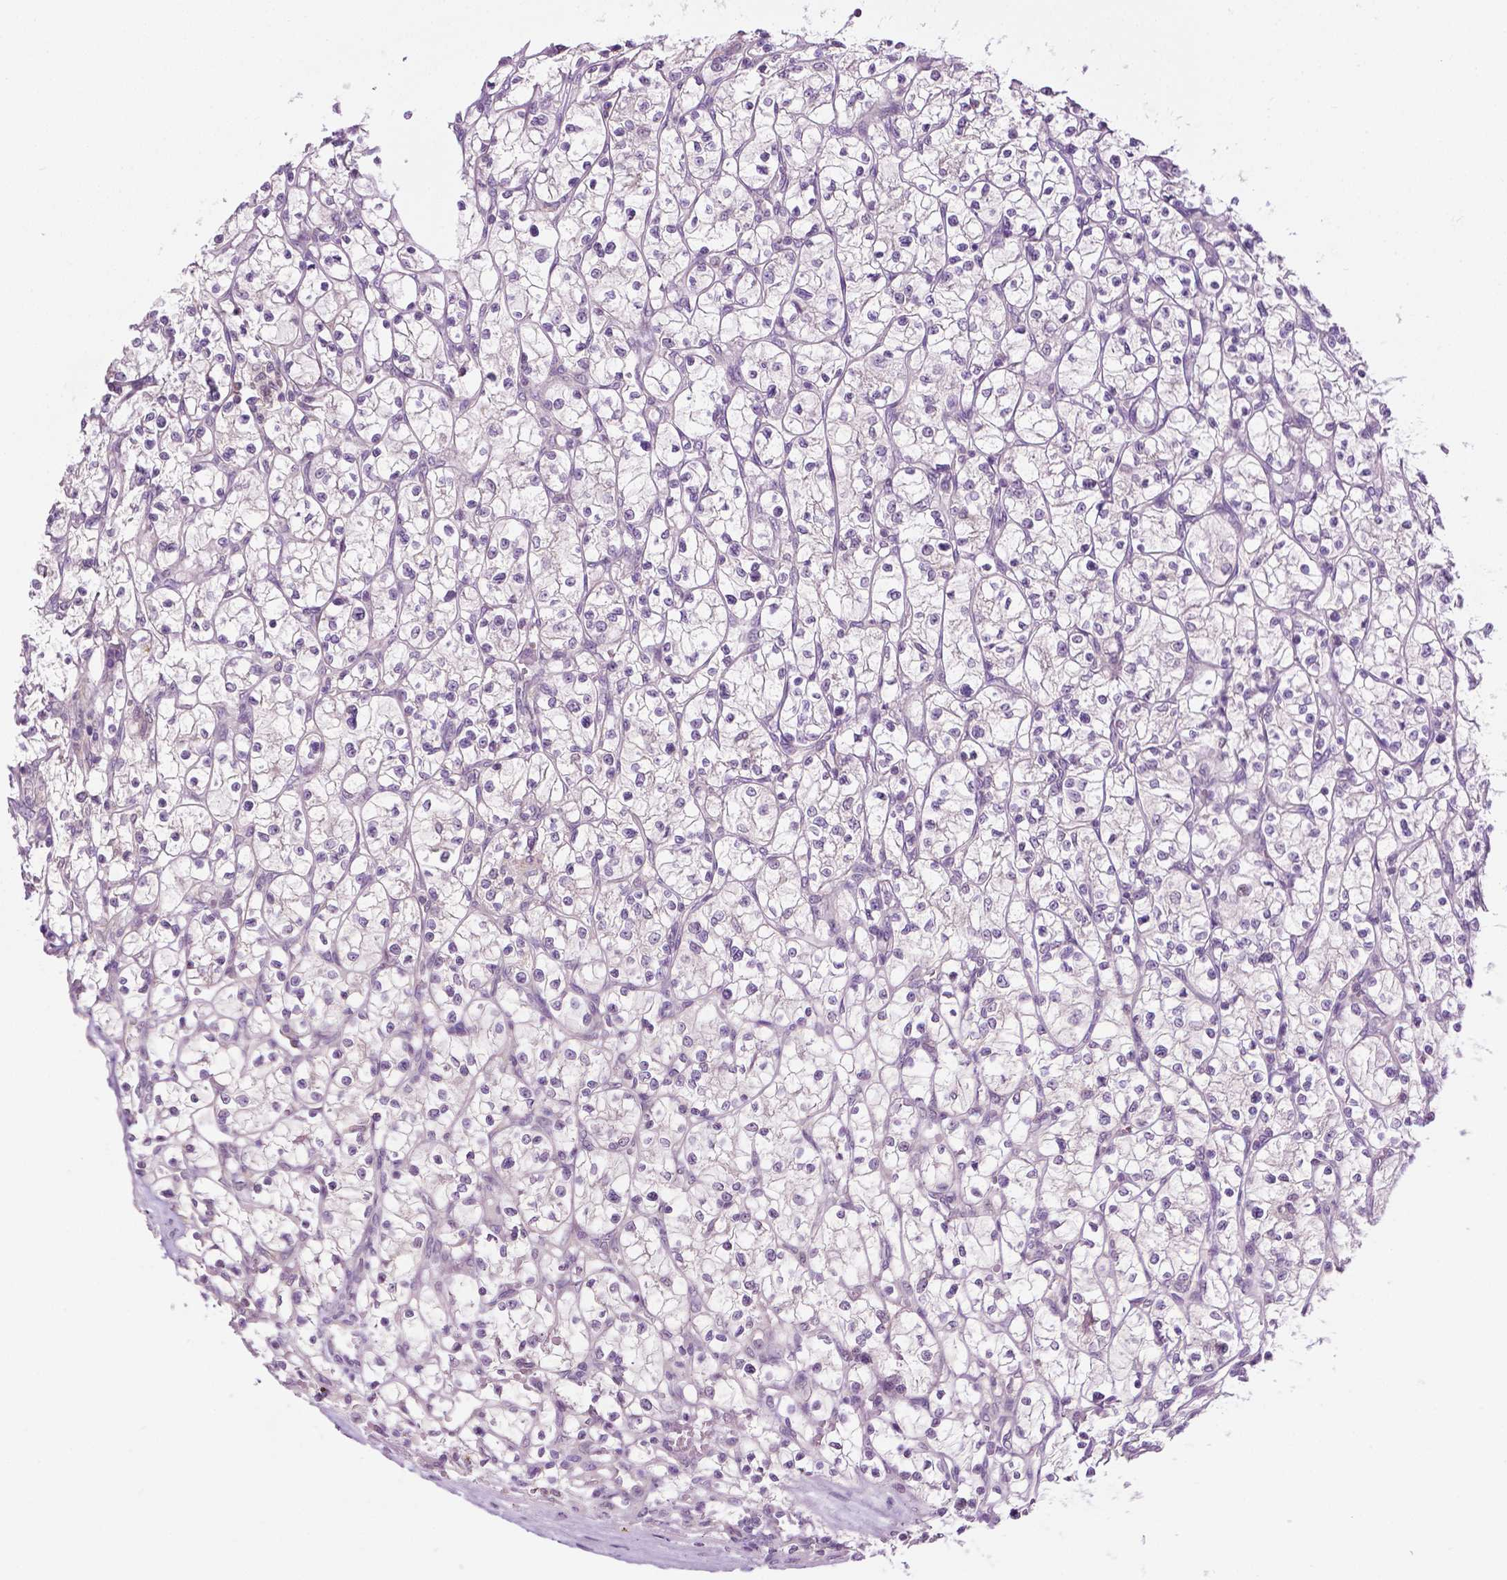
{"staining": {"intensity": "negative", "quantity": "none", "location": "none"}, "tissue": "renal cancer", "cell_type": "Tumor cells", "image_type": "cancer", "snomed": [{"axis": "morphology", "description": "Adenocarcinoma, NOS"}, {"axis": "topography", "description": "Kidney"}], "caption": "A high-resolution image shows immunohistochemistry staining of renal cancer (adenocarcinoma), which shows no significant staining in tumor cells.", "gene": "DENND4A", "patient": {"sex": "female", "age": 64}}